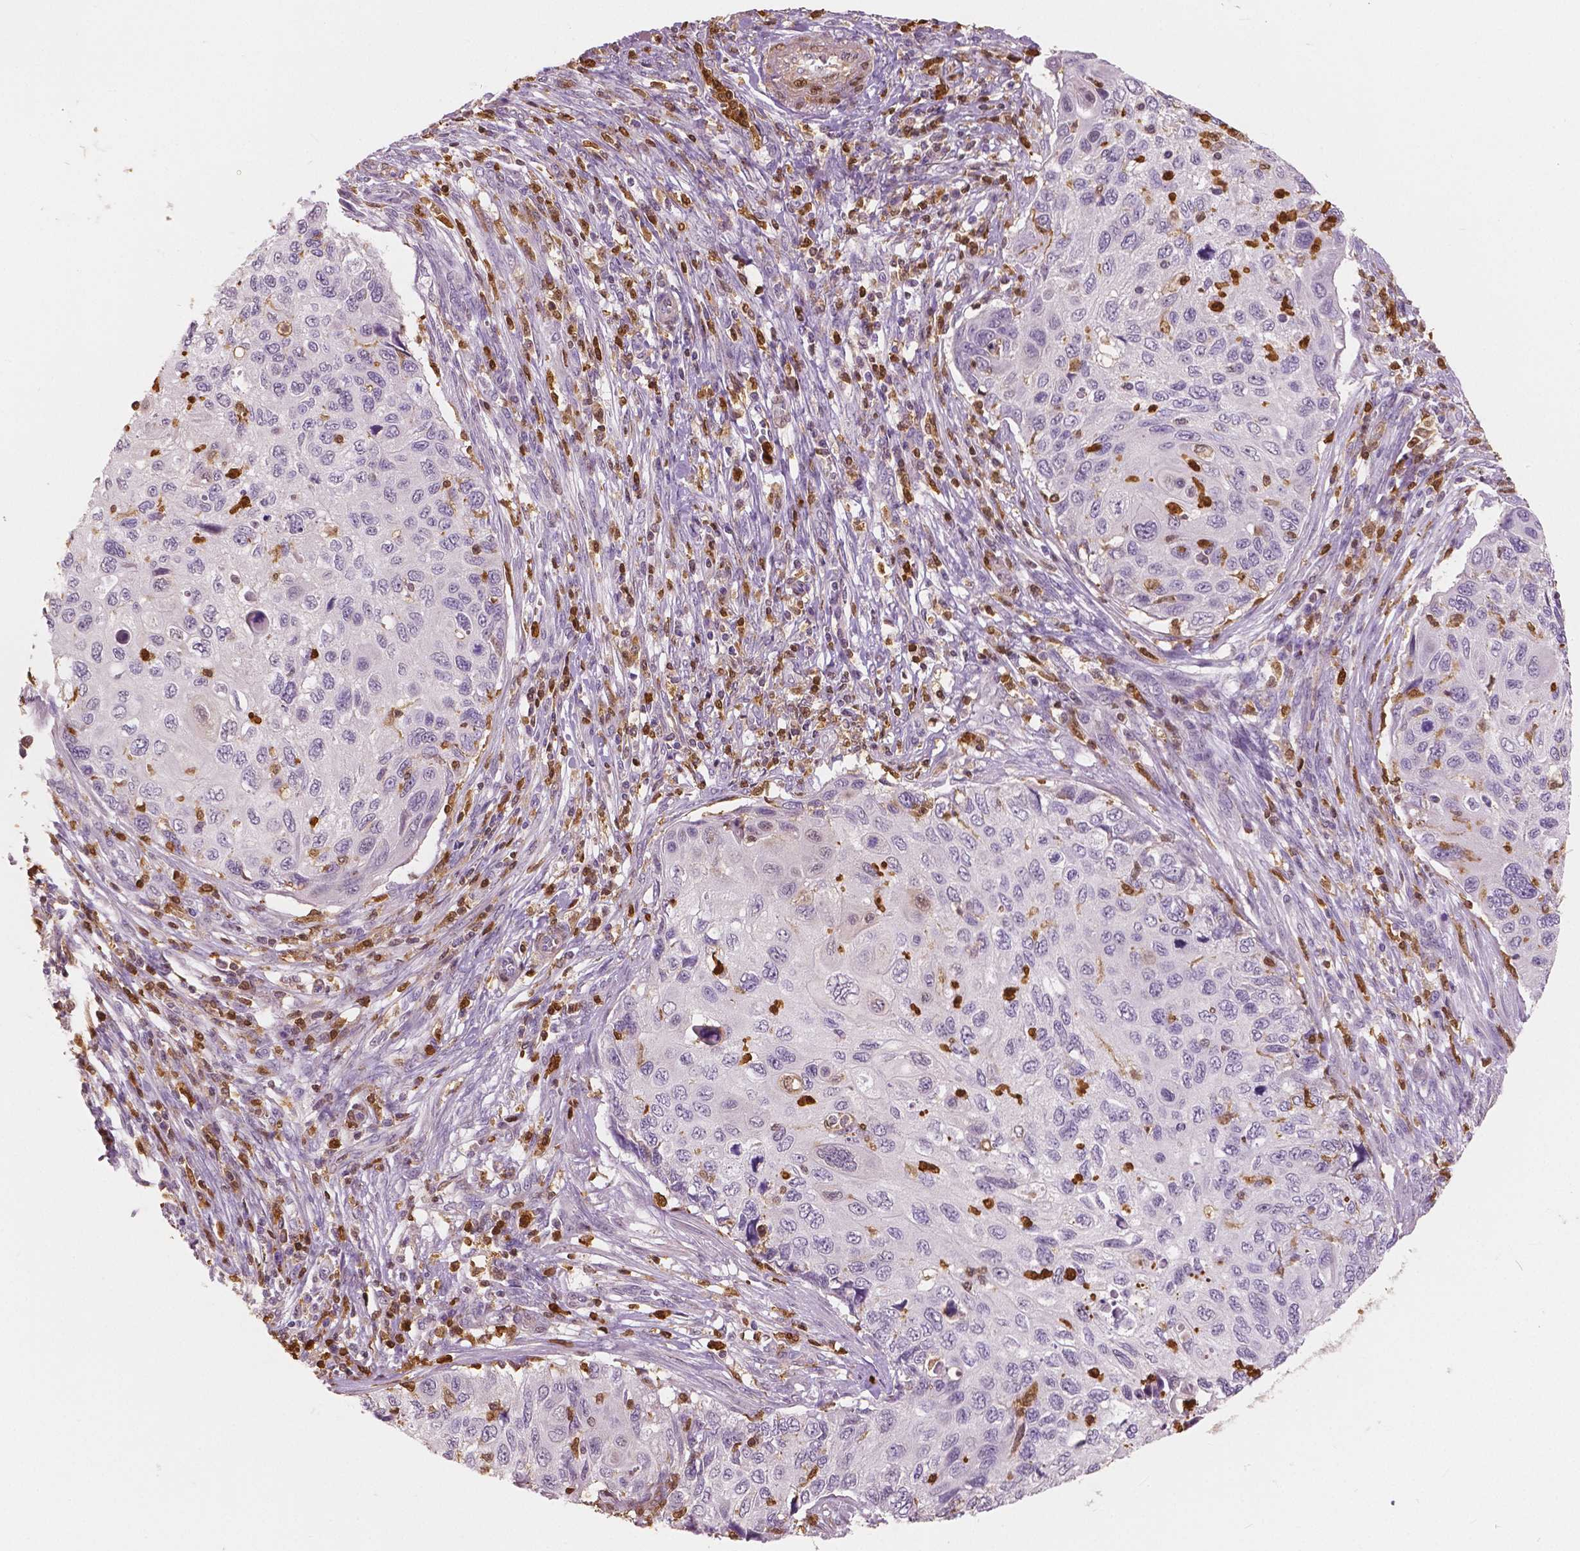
{"staining": {"intensity": "negative", "quantity": "none", "location": "none"}, "tissue": "cervical cancer", "cell_type": "Tumor cells", "image_type": "cancer", "snomed": [{"axis": "morphology", "description": "Squamous cell carcinoma, NOS"}, {"axis": "topography", "description": "Cervix"}], "caption": "Cervical cancer stained for a protein using immunohistochemistry reveals no expression tumor cells.", "gene": "S100A4", "patient": {"sex": "female", "age": 70}}